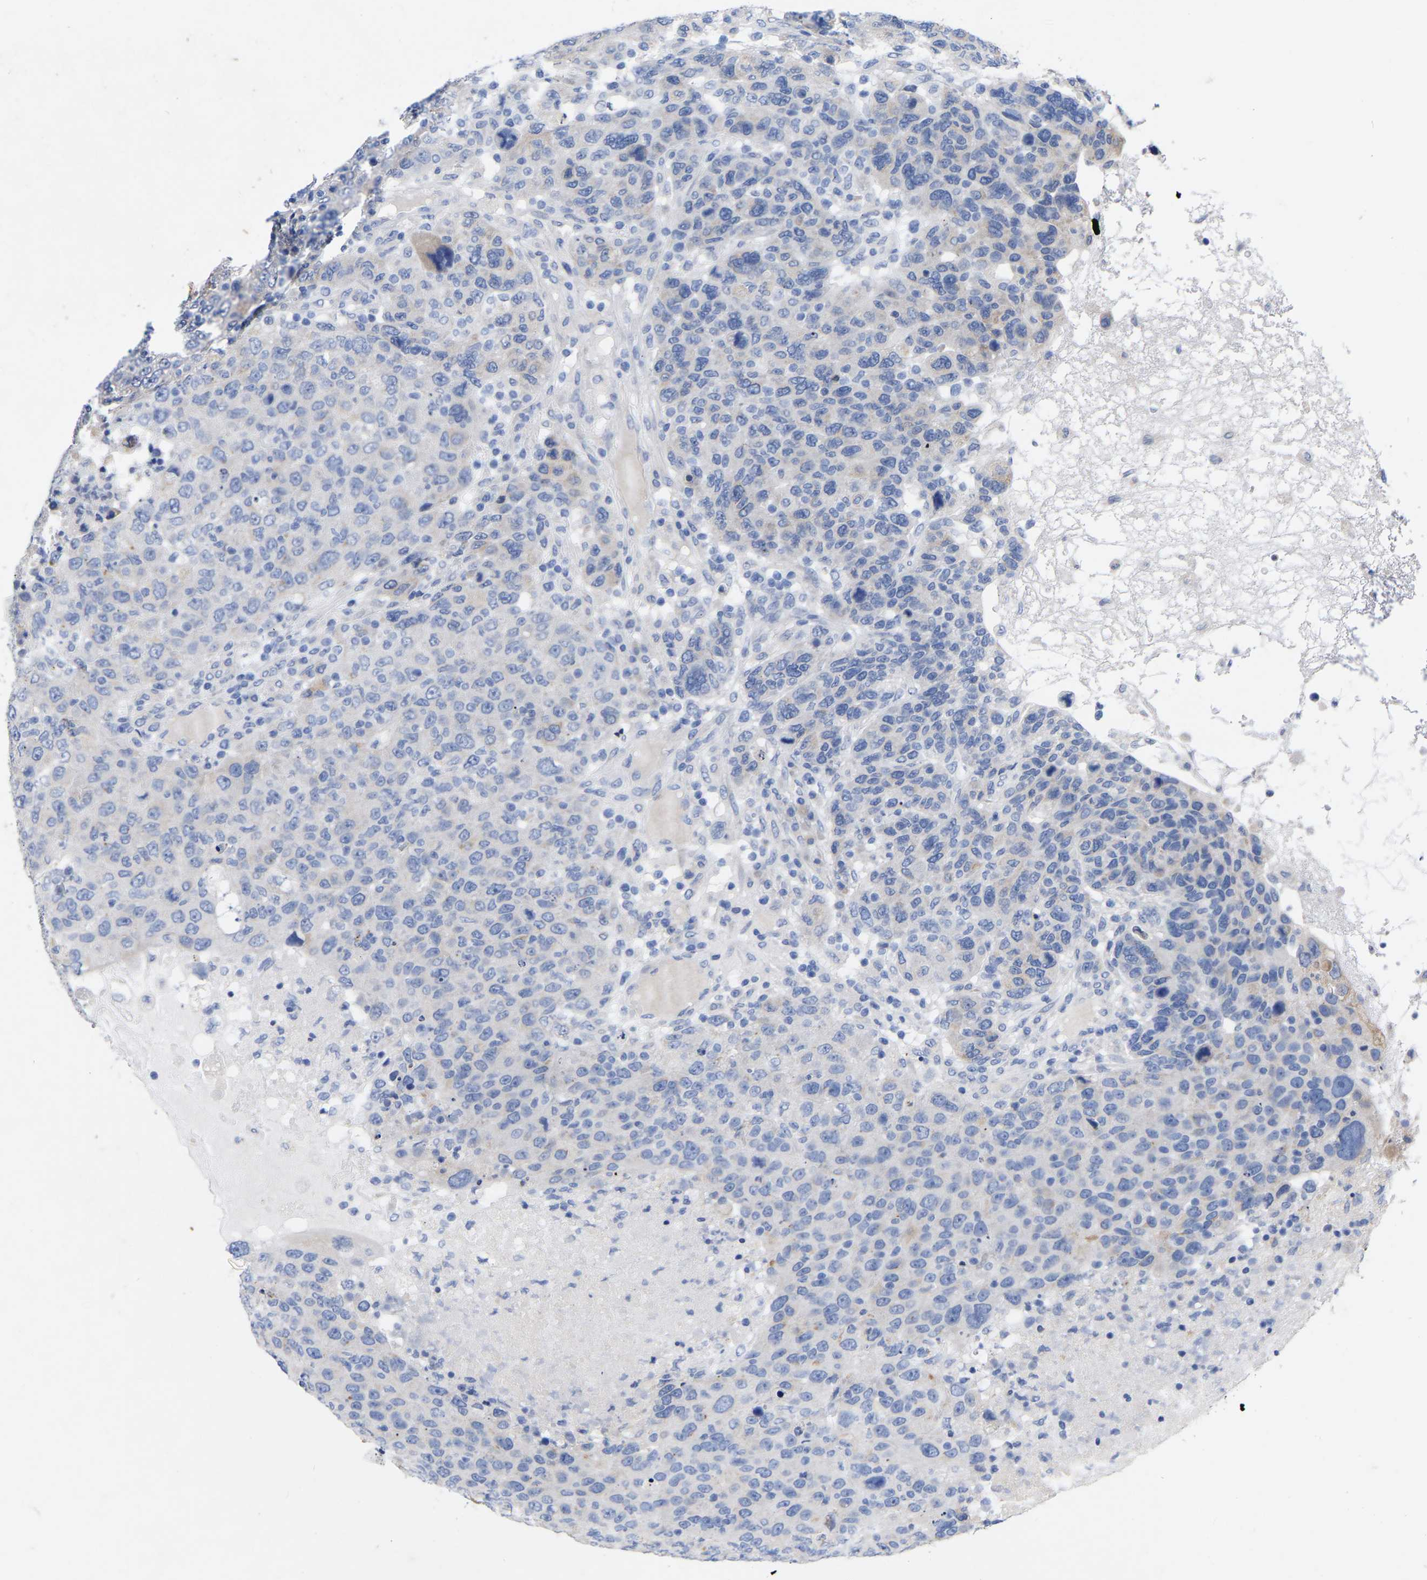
{"staining": {"intensity": "negative", "quantity": "none", "location": "none"}, "tissue": "breast cancer", "cell_type": "Tumor cells", "image_type": "cancer", "snomed": [{"axis": "morphology", "description": "Duct carcinoma"}, {"axis": "topography", "description": "Breast"}], "caption": "Immunohistochemistry (IHC) image of neoplastic tissue: human breast cancer (infiltrating ductal carcinoma) stained with DAB (3,3'-diaminobenzidine) exhibits no significant protein expression in tumor cells. (DAB IHC visualized using brightfield microscopy, high magnification).", "gene": "STRIP2", "patient": {"sex": "female", "age": 37}}